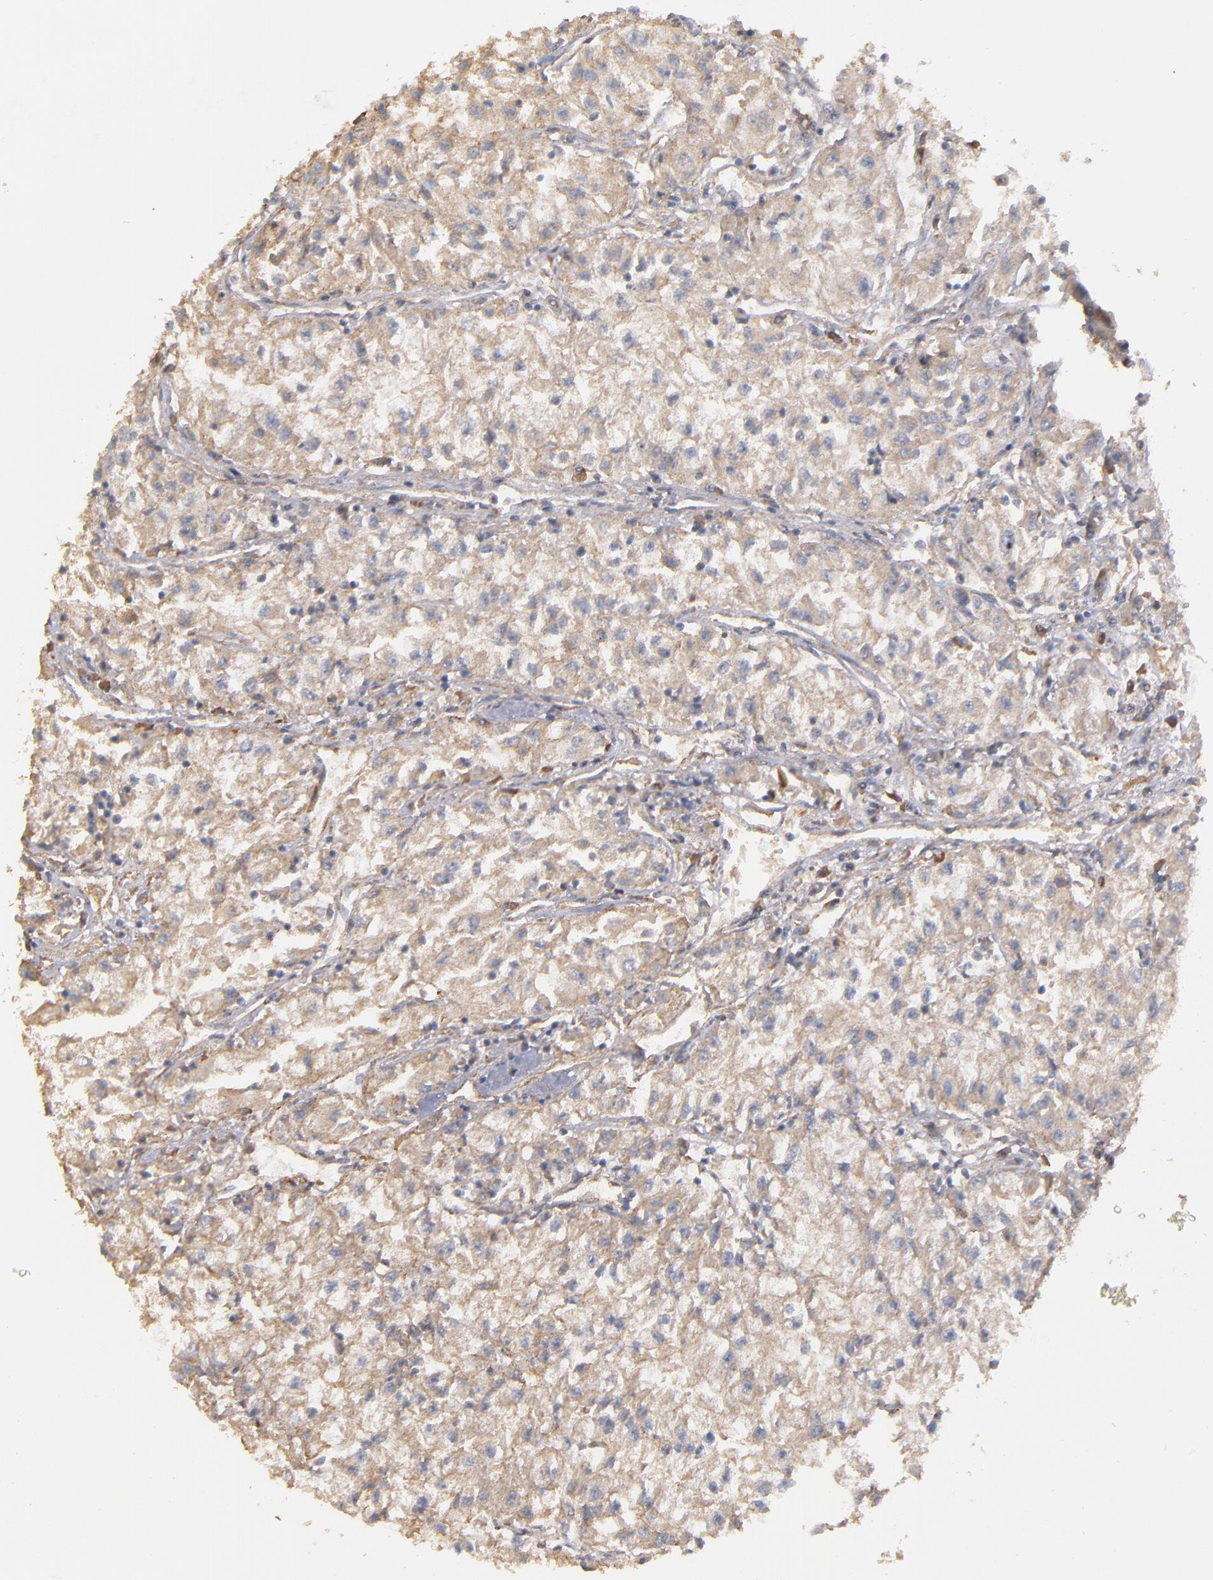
{"staining": {"intensity": "weak", "quantity": ">75%", "location": "cytoplasmic/membranous"}, "tissue": "renal cancer", "cell_type": "Tumor cells", "image_type": "cancer", "snomed": [{"axis": "morphology", "description": "Adenocarcinoma, NOS"}, {"axis": "topography", "description": "Kidney"}], "caption": "Renal cancer was stained to show a protein in brown. There is low levels of weak cytoplasmic/membranous positivity in about >75% of tumor cells. (DAB IHC with brightfield microscopy, high magnification).", "gene": "DMD", "patient": {"sex": "male", "age": 59}}